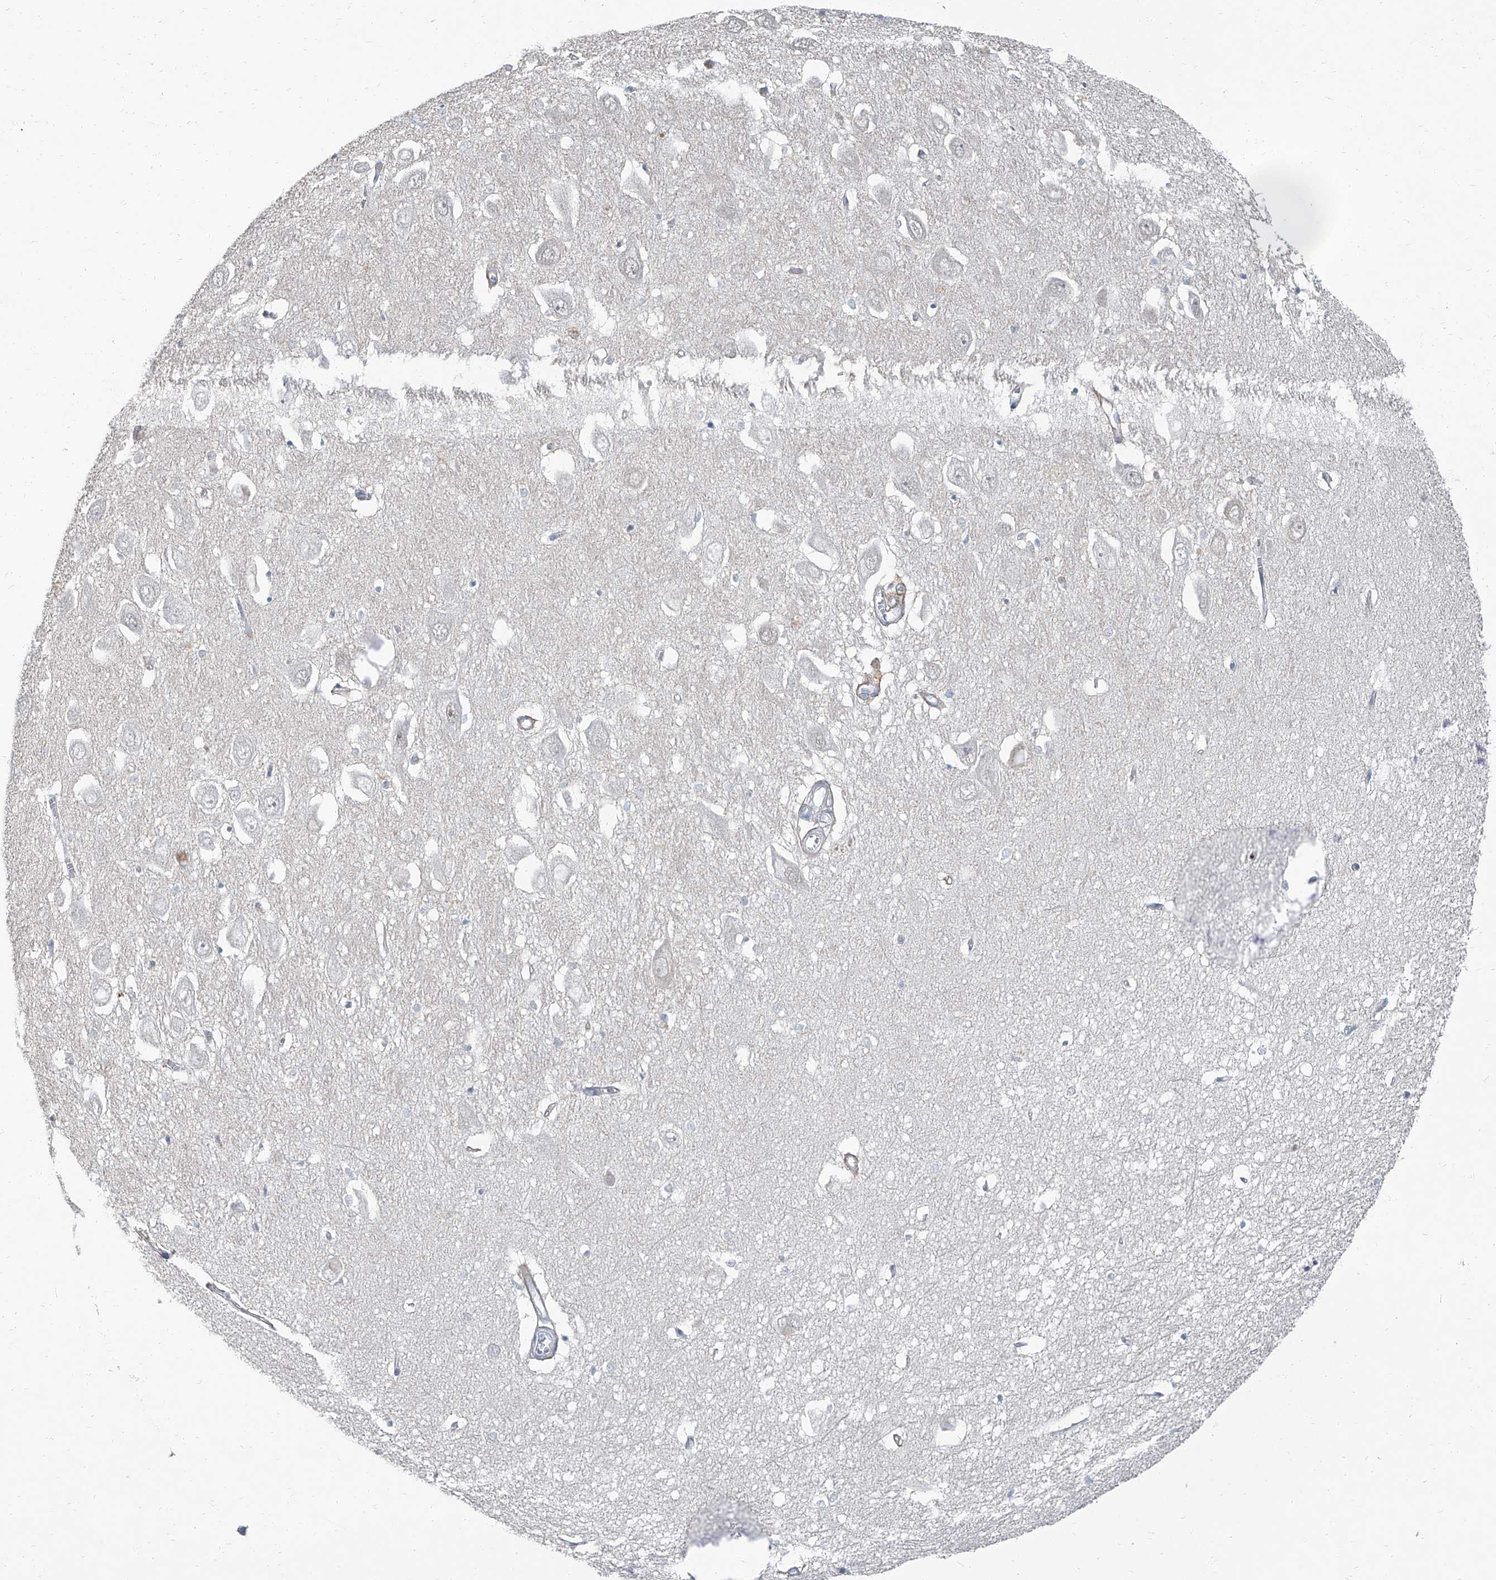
{"staining": {"intensity": "negative", "quantity": "none", "location": "none"}, "tissue": "hippocampus", "cell_type": "Glial cells", "image_type": "normal", "snomed": [{"axis": "morphology", "description": "Normal tissue, NOS"}, {"axis": "topography", "description": "Hippocampus"}], "caption": "Glial cells show no significant positivity in normal hippocampus. (Stains: DAB (3,3'-diaminobenzidine) IHC with hematoxylin counter stain, Microscopy: brightfield microscopy at high magnification).", "gene": "HOXA3", "patient": {"sex": "female", "age": 64}}